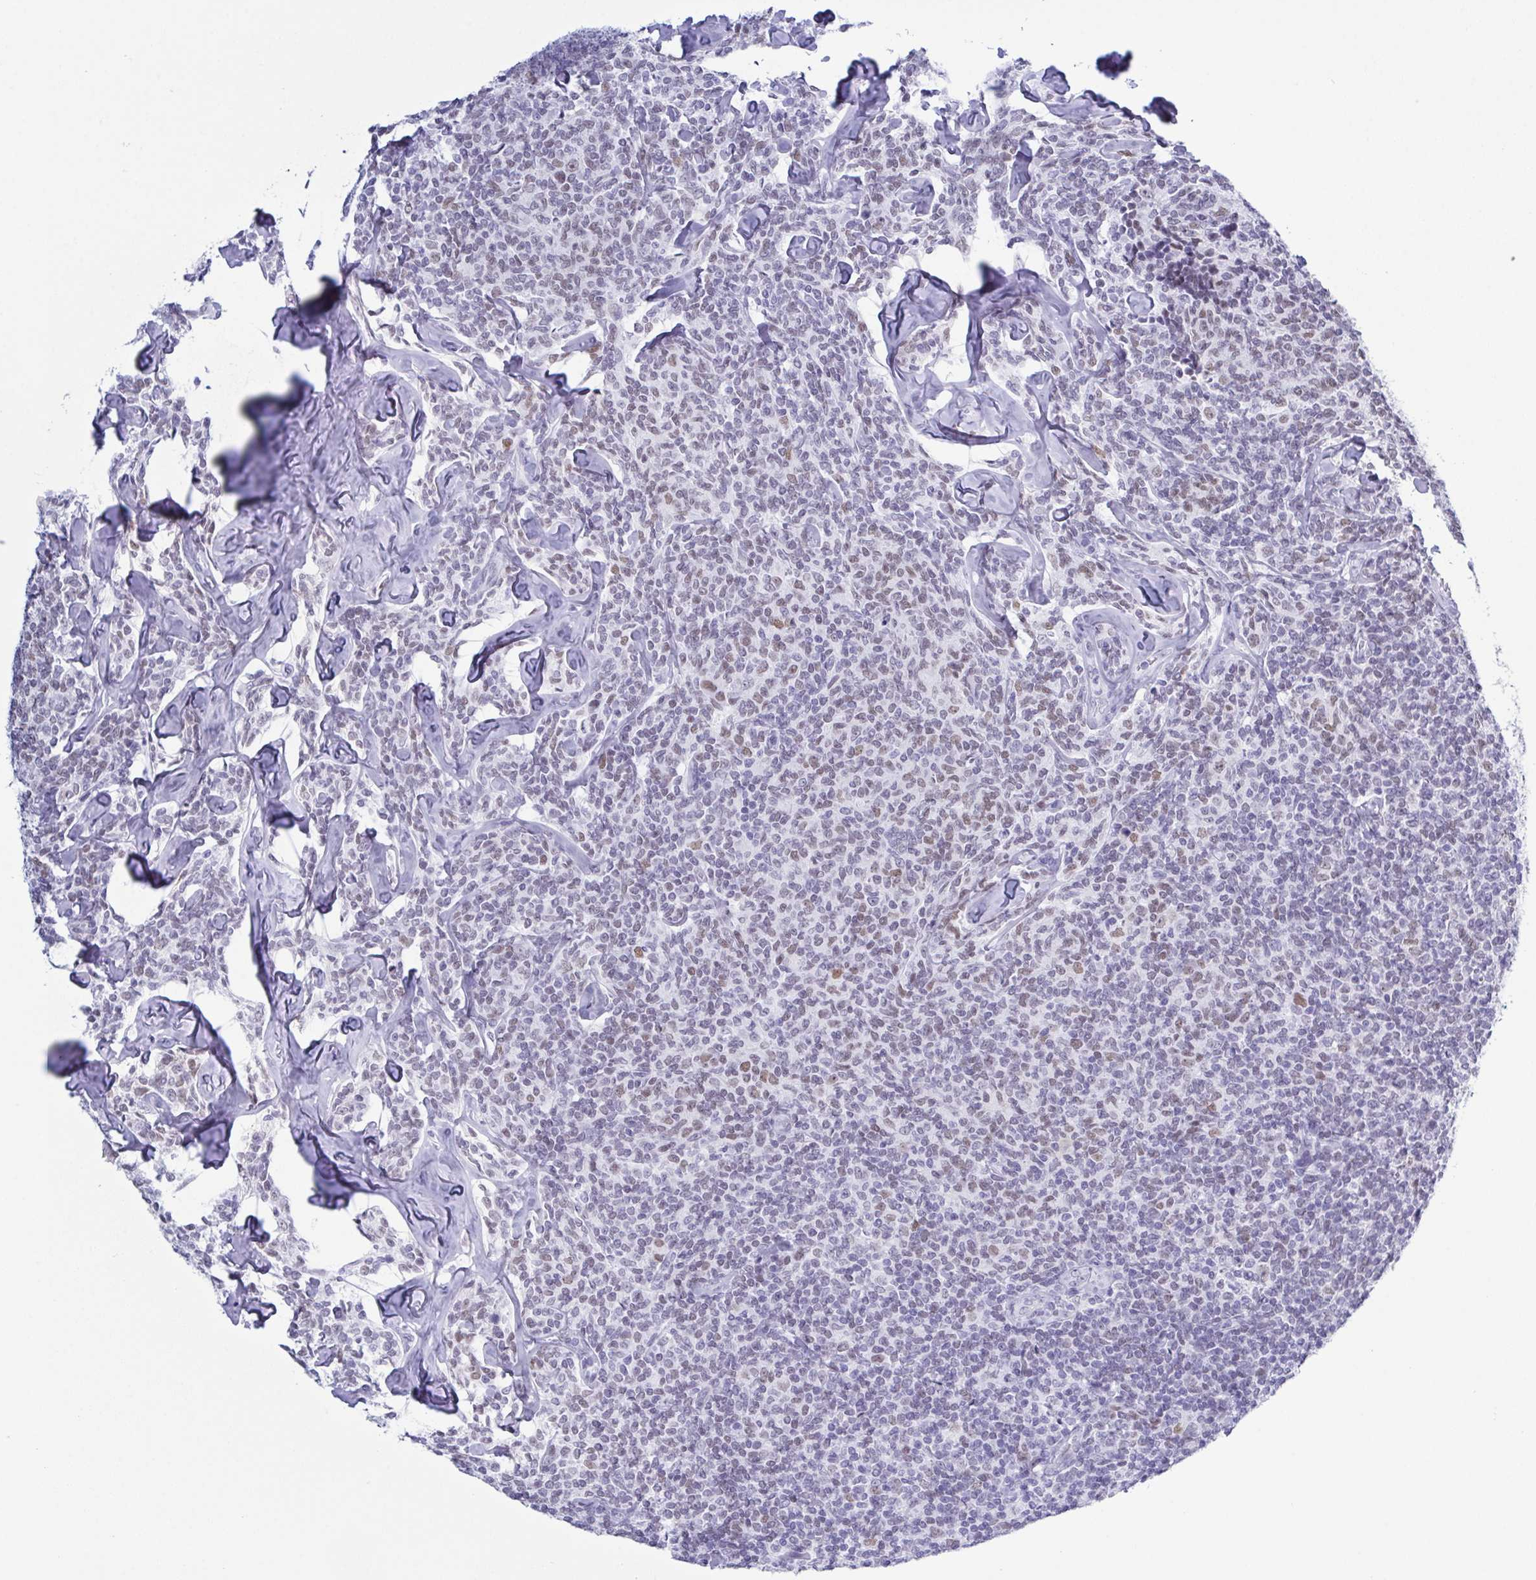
{"staining": {"intensity": "moderate", "quantity": "<25%", "location": "nuclear"}, "tissue": "lymphoma", "cell_type": "Tumor cells", "image_type": "cancer", "snomed": [{"axis": "morphology", "description": "Malignant lymphoma, non-Hodgkin's type, Low grade"}, {"axis": "topography", "description": "Lymph node"}], "caption": "About <25% of tumor cells in human malignant lymphoma, non-Hodgkin's type (low-grade) exhibit moderate nuclear protein expression as visualized by brown immunohistochemical staining.", "gene": "SUGP2", "patient": {"sex": "female", "age": 56}}